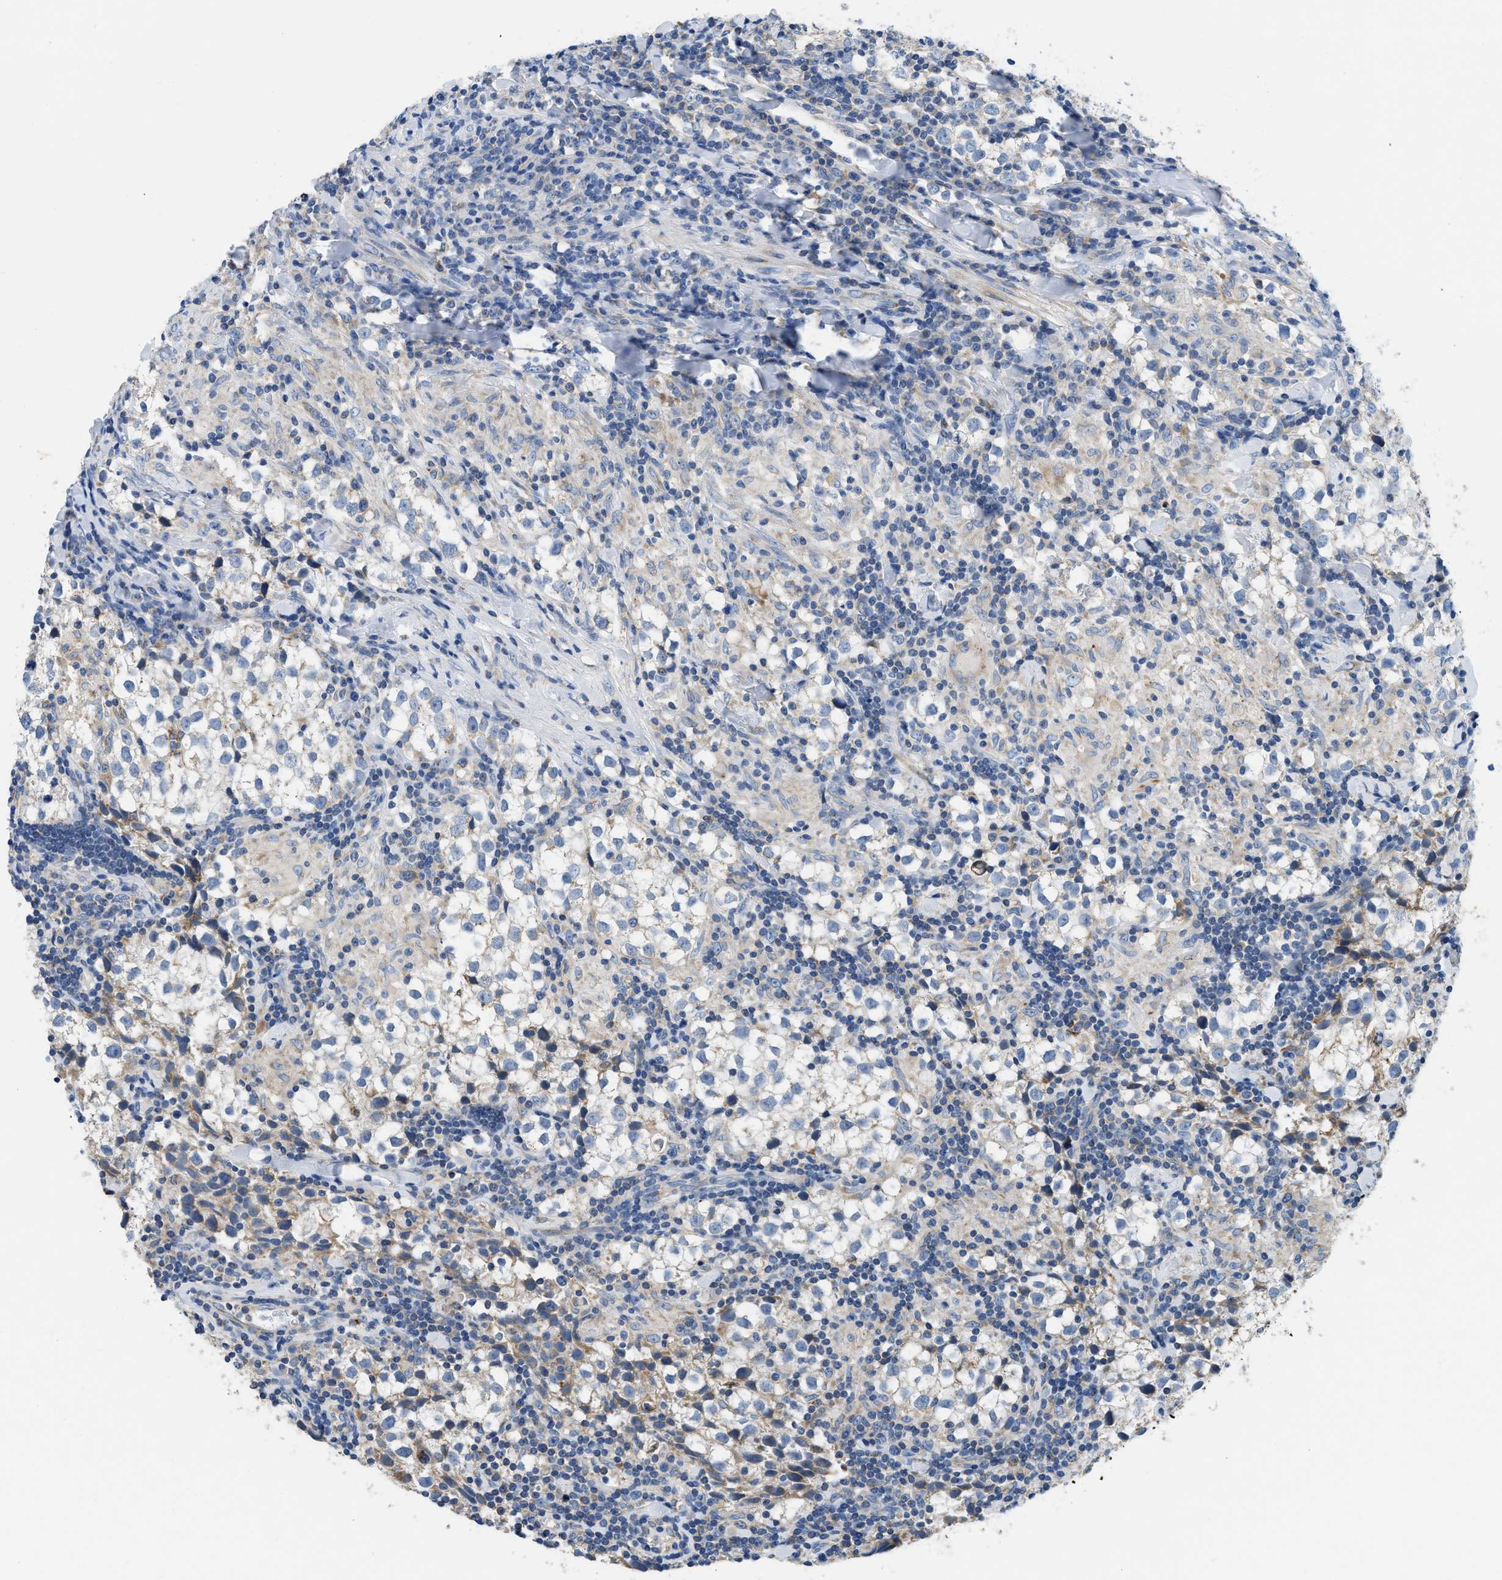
{"staining": {"intensity": "weak", "quantity": "<25%", "location": "cytoplasmic/membranous"}, "tissue": "testis cancer", "cell_type": "Tumor cells", "image_type": "cancer", "snomed": [{"axis": "morphology", "description": "Seminoma, NOS"}, {"axis": "morphology", "description": "Carcinoma, Embryonal, NOS"}, {"axis": "topography", "description": "Testis"}], "caption": "Embryonal carcinoma (testis) stained for a protein using IHC reveals no positivity tumor cells.", "gene": "SLC25A13", "patient": {"sex": "male", "age": 36}}